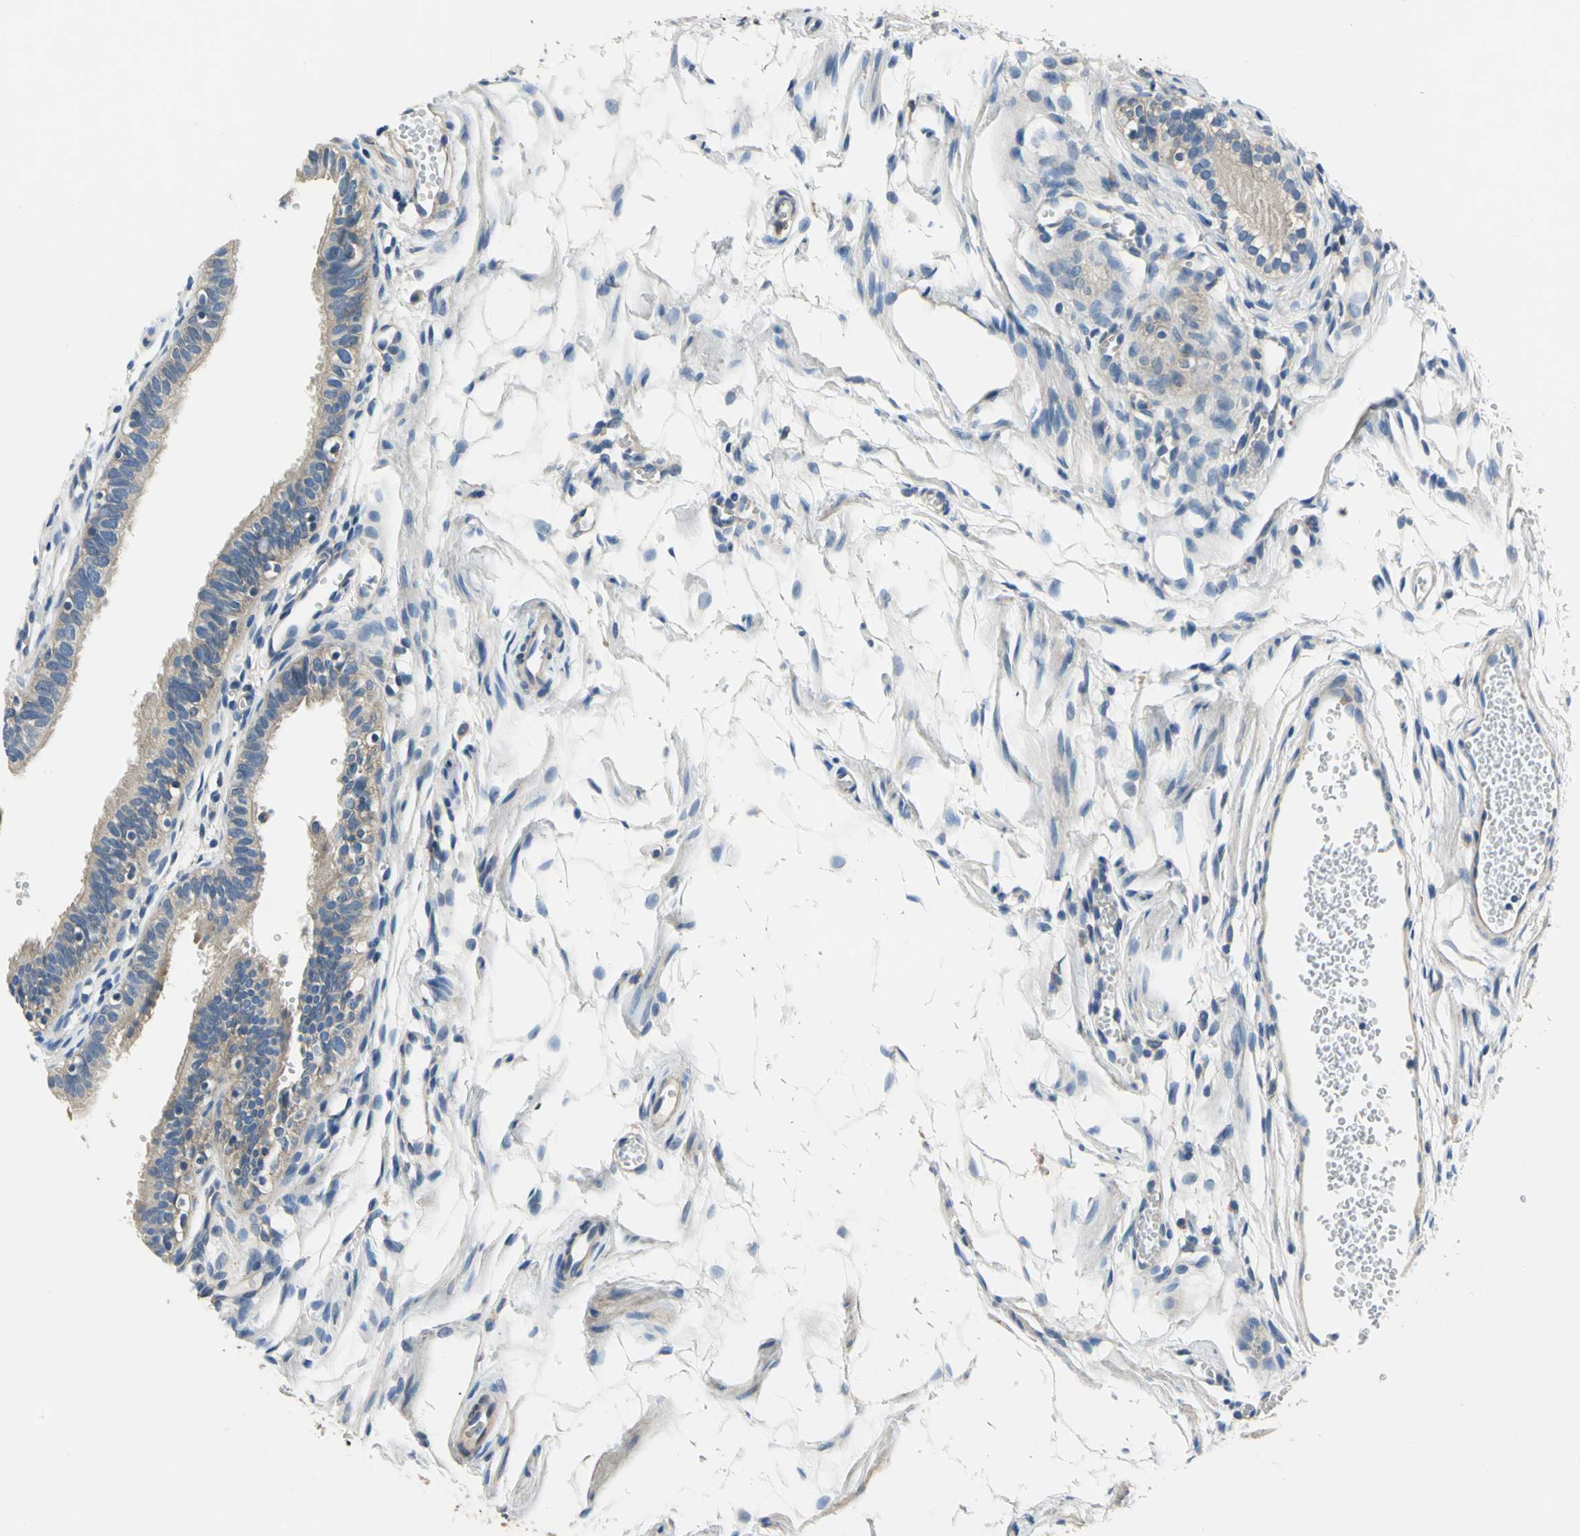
{"staining": {"intensity": "weak", "quantity": ">75%", "location": "cytoplasmic/membranous"}, "tissue": "fallopian tube", "cell_type": "Glandular cells", "image_type": "normal", "snomed": [{"axis": "morphology", "description": "Normal tissue, NOS"}, {"axis": "topography", "description": "Fallopian tube"}, {"axis": "topography", "description": "Placenta"}], "caption": "Immunohistochemistry of normal human fallopian tube displays low levels of weak cytoplasmic/membranous positivity in about >75% of glandular cells. Immunohistochemistry stains the protein of interest in brown and the nuclei are stained blue.", "gene": "DDX3X", "patient": {"sex": "female", "age": 34}}